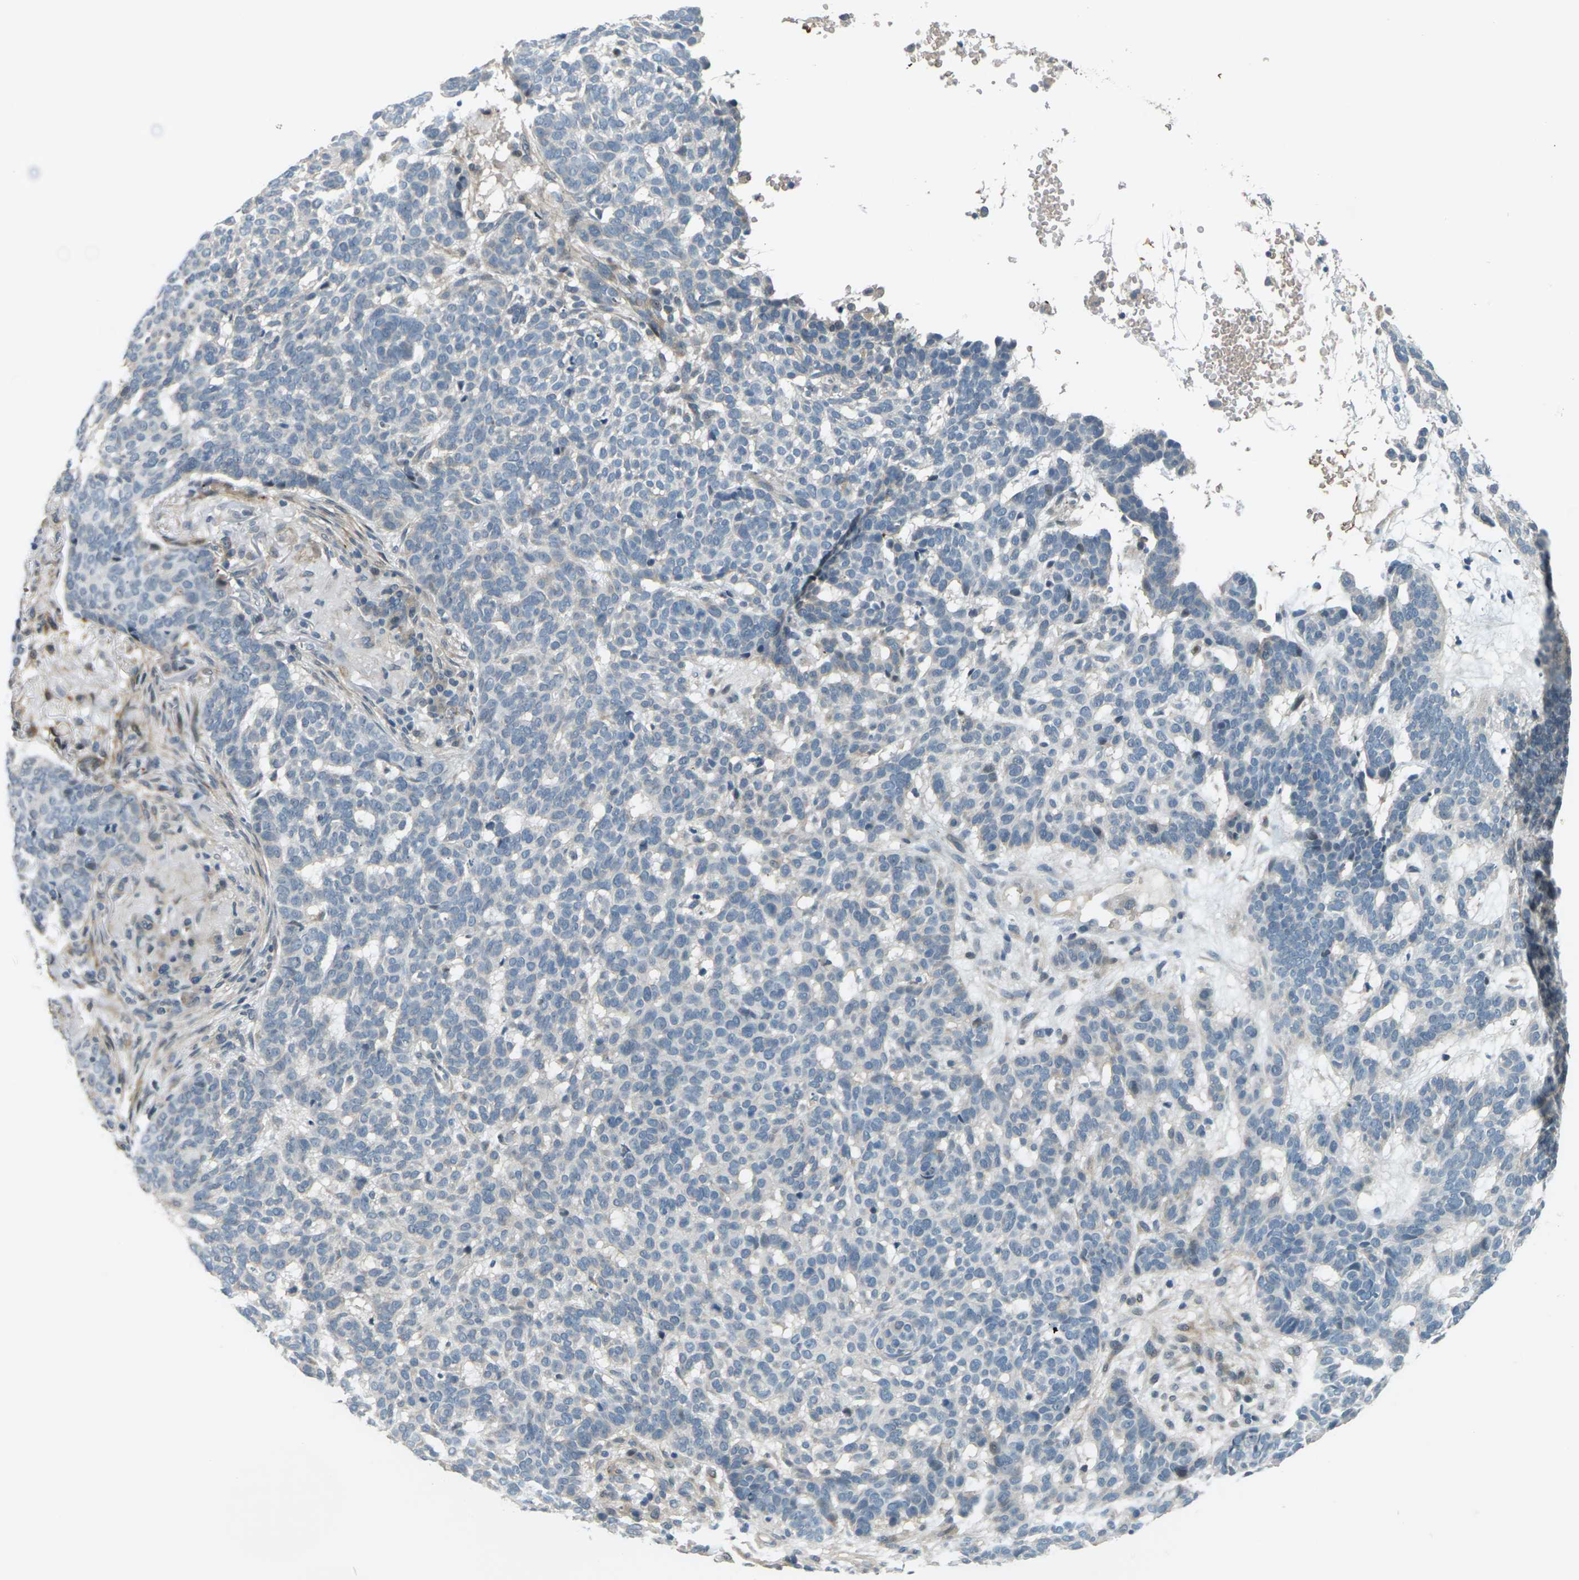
{"staining": {"intensity": "negative", "quantity": "none", "location": "none"}, "tissue": "skin cancer", "cell_type": "Tumor cells", "image_type": "cancer", "snomed": [{"axis": "morphology", "description": "Basal cell carcinoma"}, {"axis": "topography", "description": "Skin"}], "caption": "Tumor cells are negative for protein expression in human skin cancer (basal cell carcinoma).", "gene": "SLC13A3", "patient": {"sex": "male", "age": 85}}